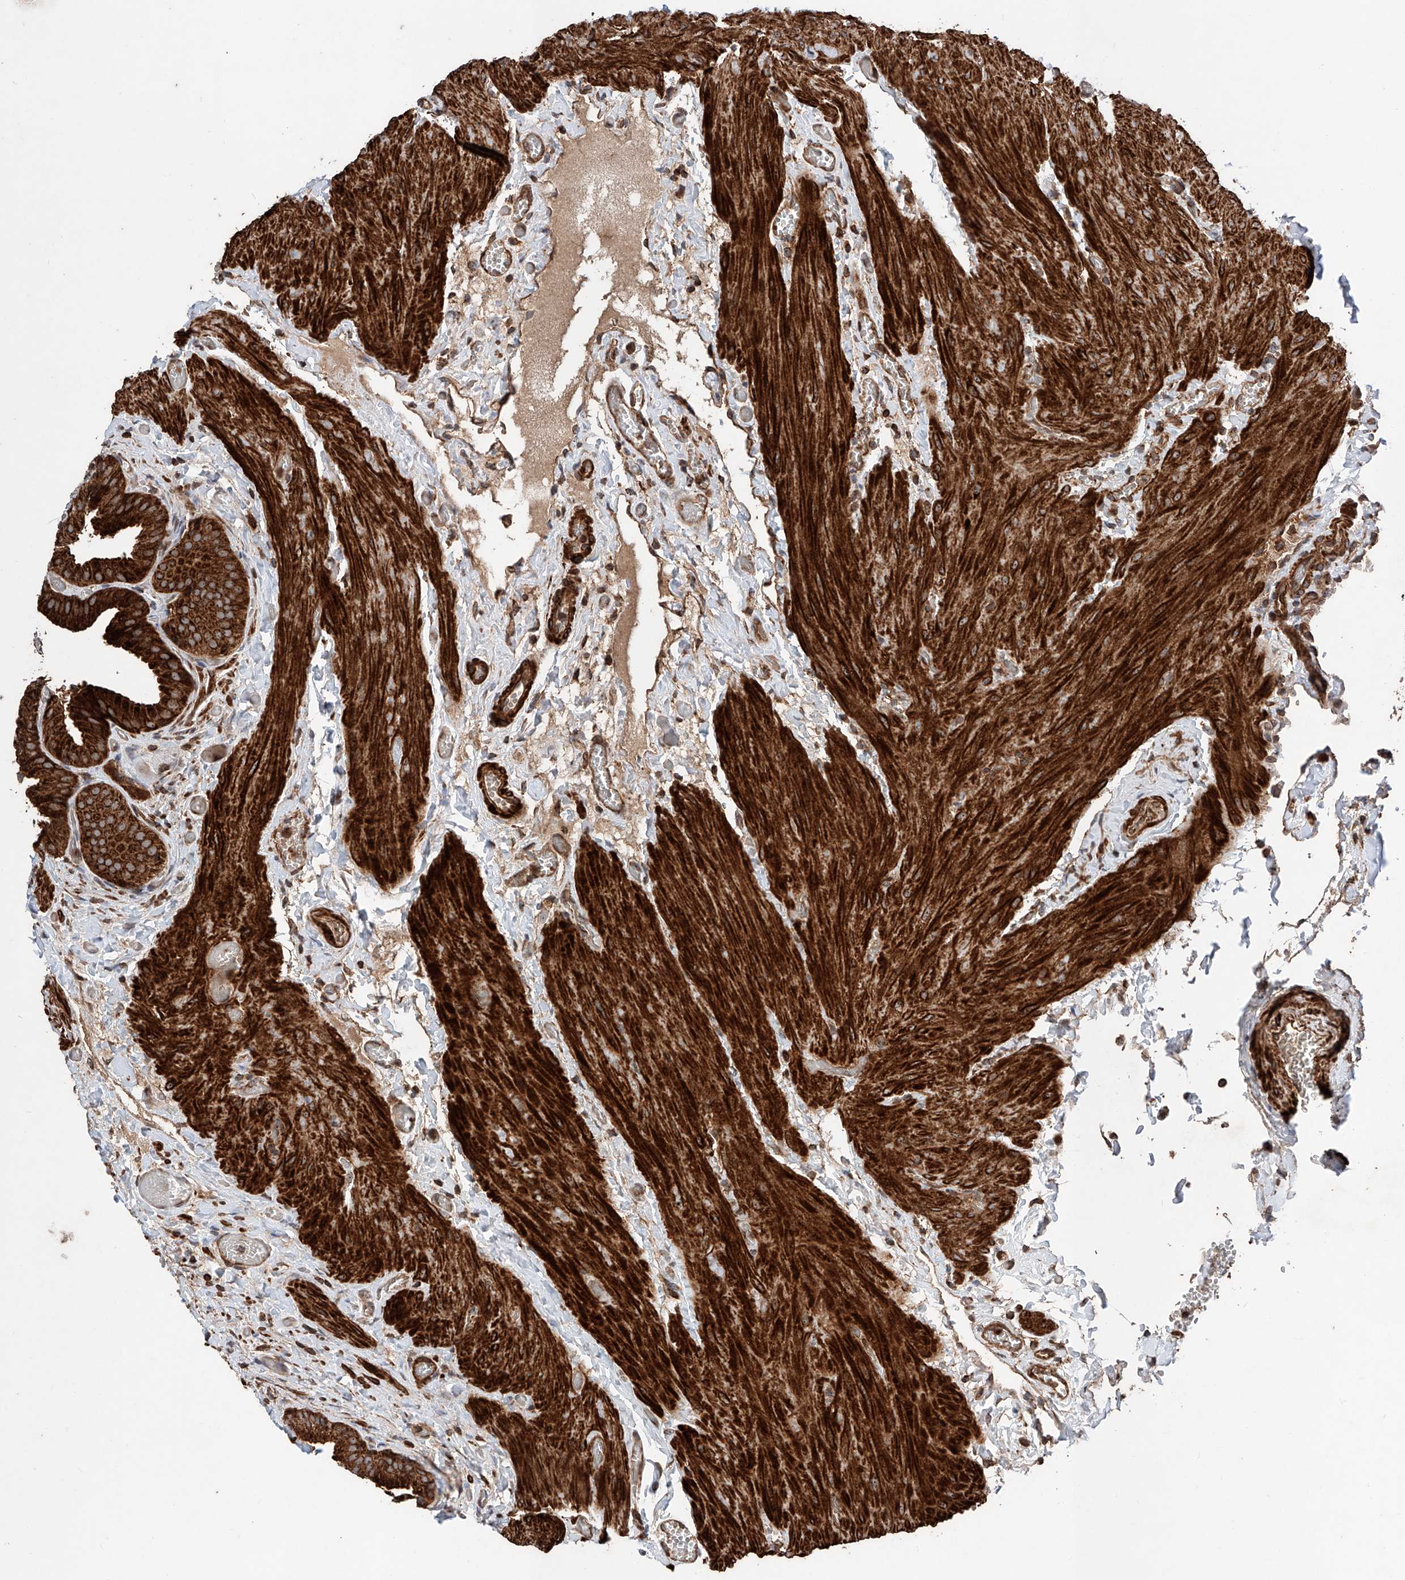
{"staining": {"intensity": "strong", "quantity": ">75%", "location": "cytoplasmic/membranous"}, "tissue": "gallbladder", "cell_type": "Glandular cells", "image_type": "normal", "snomed": [{"axis": "morphology", "description": "Normal tissue, NOS"}, {"axis": "topography", "description": "Gallbladder"}], "caption": "Protein expression analysis of normal human gallbladder reveals strong cytoplasmic/membranous staining in approximately >75% of glandular cells. The staining was performed using DAB to visualize the protein expression in brown, while the nuclei were stained in blue with hematoxylin (Magnification: 20x).", "gene": "PISD", "patient": {"sex": "female", "age": 64}}